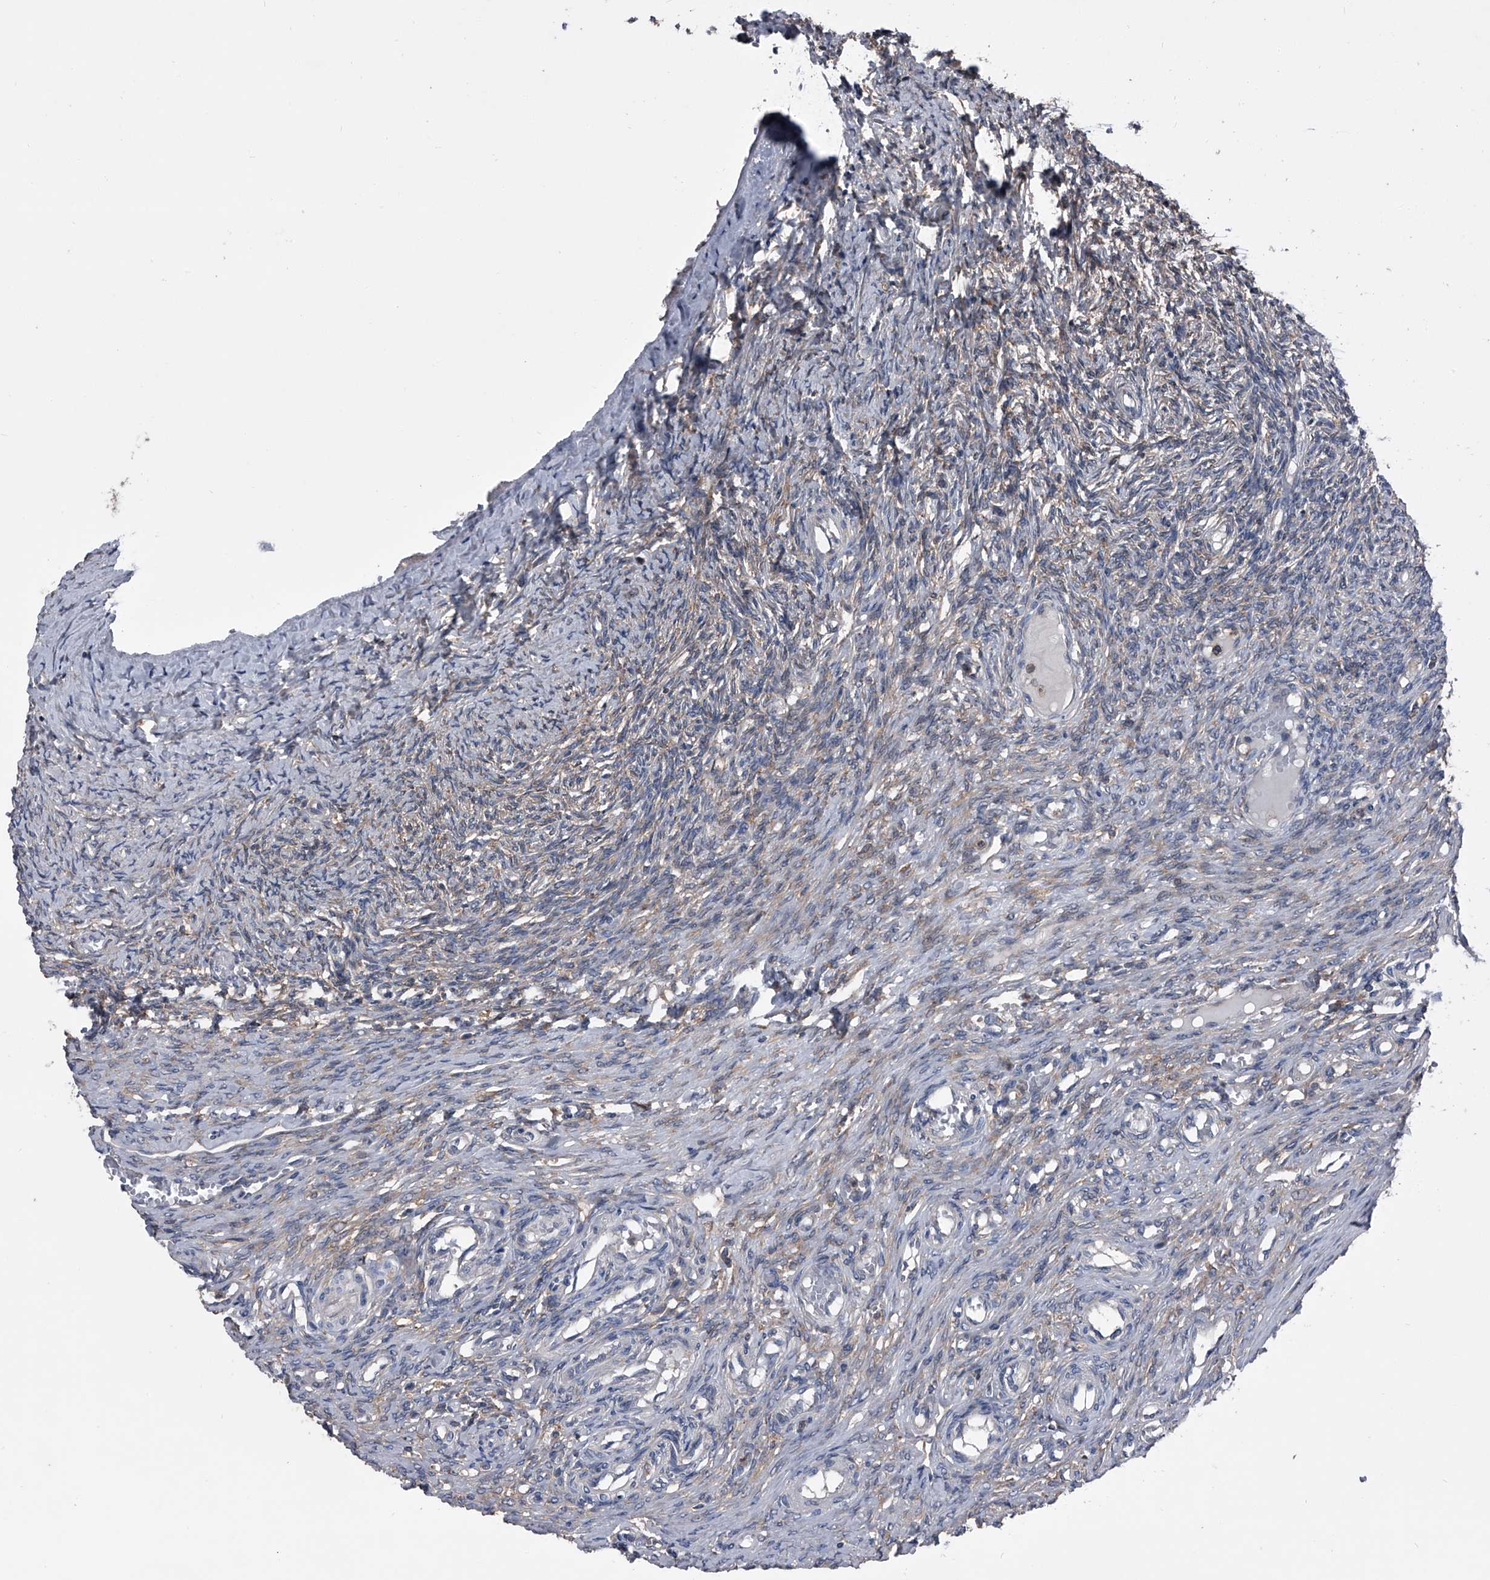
{"staining": {"intensity": "moderate", "quantity": ">75%", "location": "cytoplasmic/membranous"}, "tissue": "ovary", "cell_type": "Follicle cells", "image_type": "normal", "snomed": [{"axis": "morphology", "description": "Adenocarcinoma, NOS"}, {"axis": "topography", "description": "Endometrium"}], "caption": "The micrograph demonstrates staining of benign ovary, revealing moderate cytoplasmic/membranous protein expression (brown color) within follicle cells.", "gene": "PIP5K1A", "patient": {"sex": "female", "age": 32}}